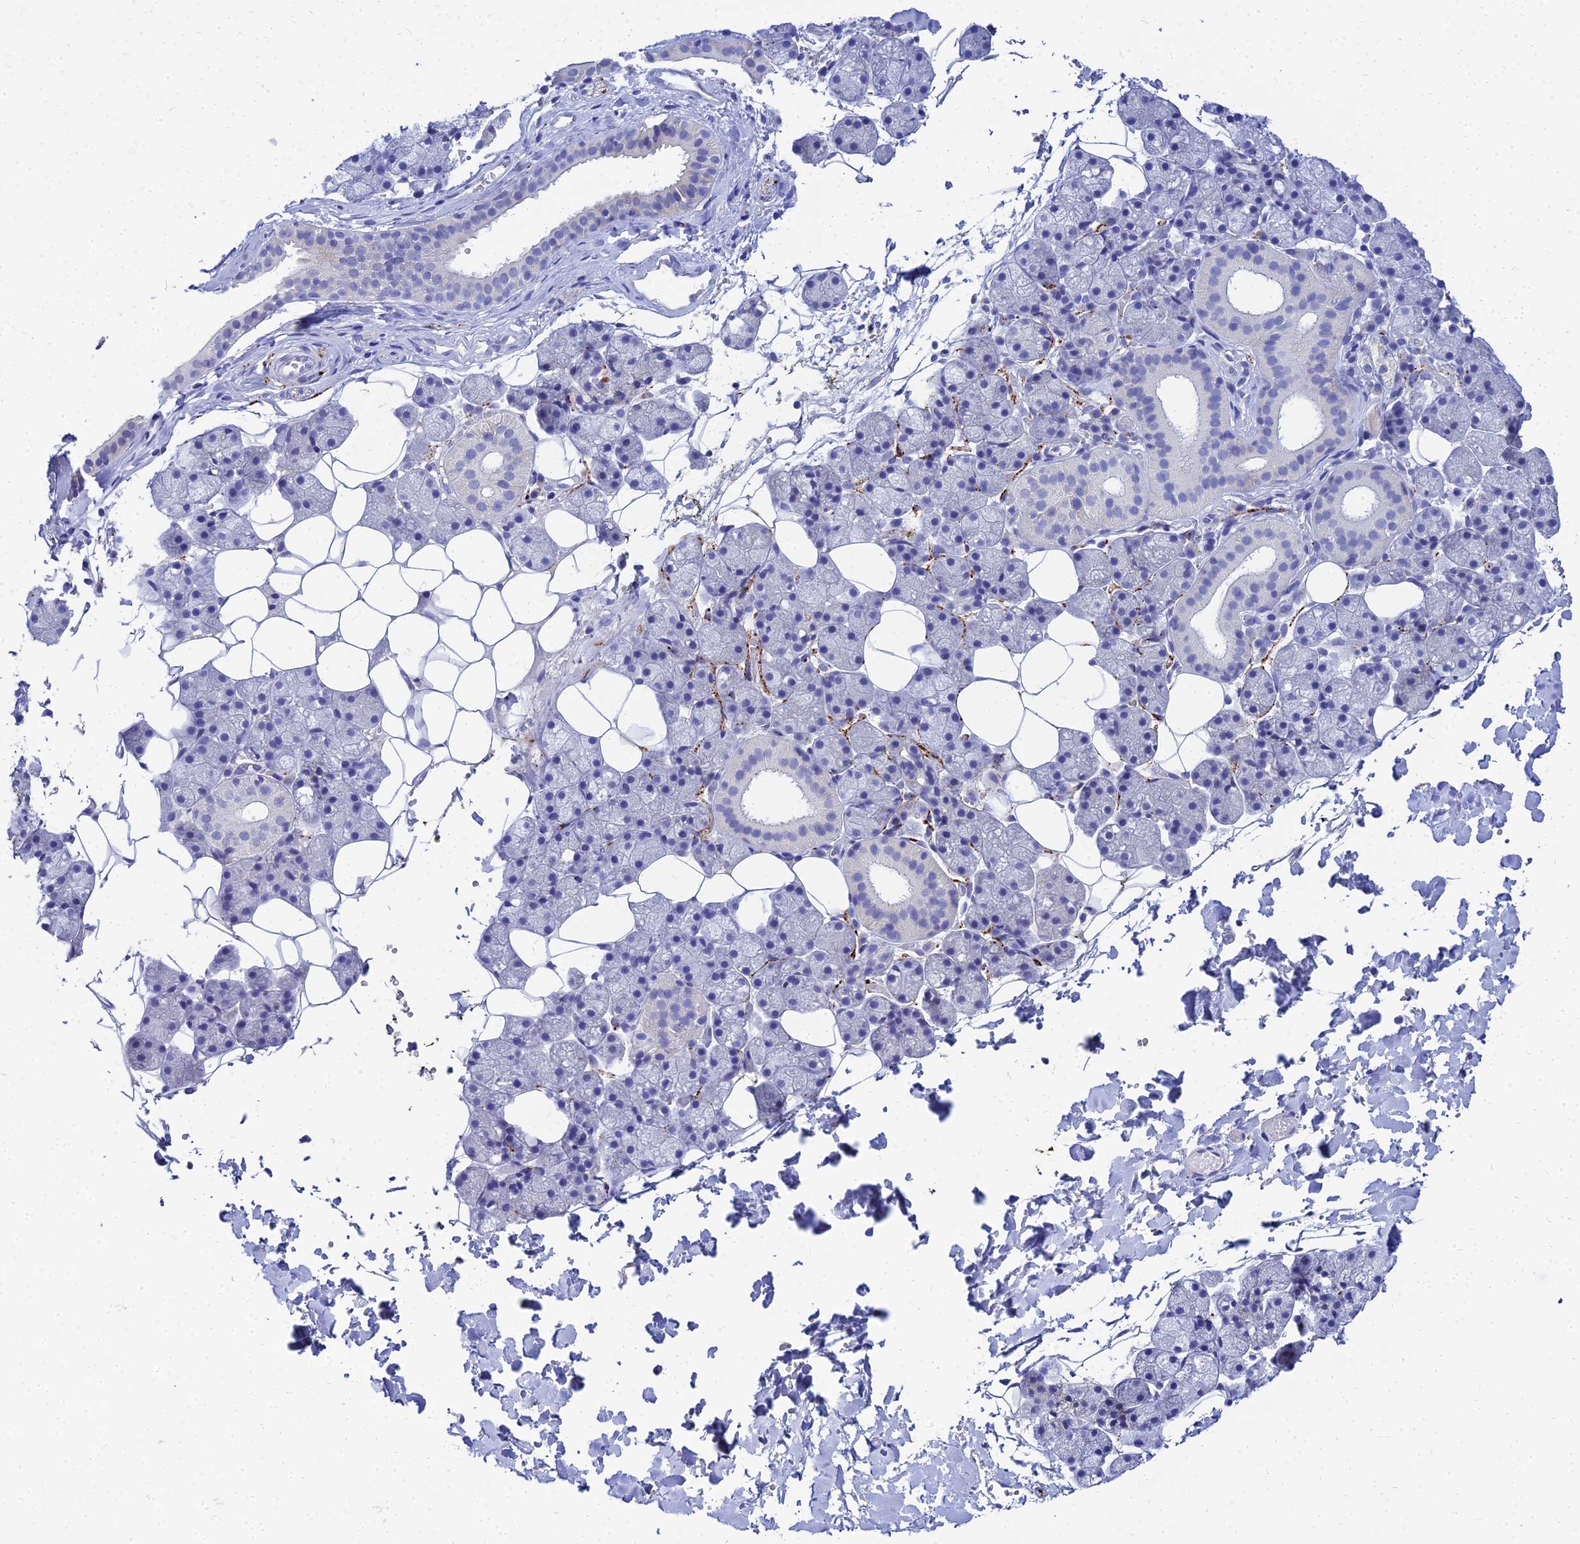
{"staining": {"intensity": "negative", "quantity": "none", "location": "none"}, "tissue": "salivary gland", "cell_type": "Glandular cells", "image_type": "normal", "snomed": [{"axis": "morphology", "description": "Normal tissue, NOS"}, {"axis": "topography", "description": "Salivary gland"}], "caption": "DAB immunohistochemical staining of unremarkable salivary gland exhibits no significant staining in glandular cells. The staining is performed using DAB brown chromogen with nuclei counter-stained in using hematoxylin.", "gene": "NPY", "patient": {"sex": "female", "age": 33}}